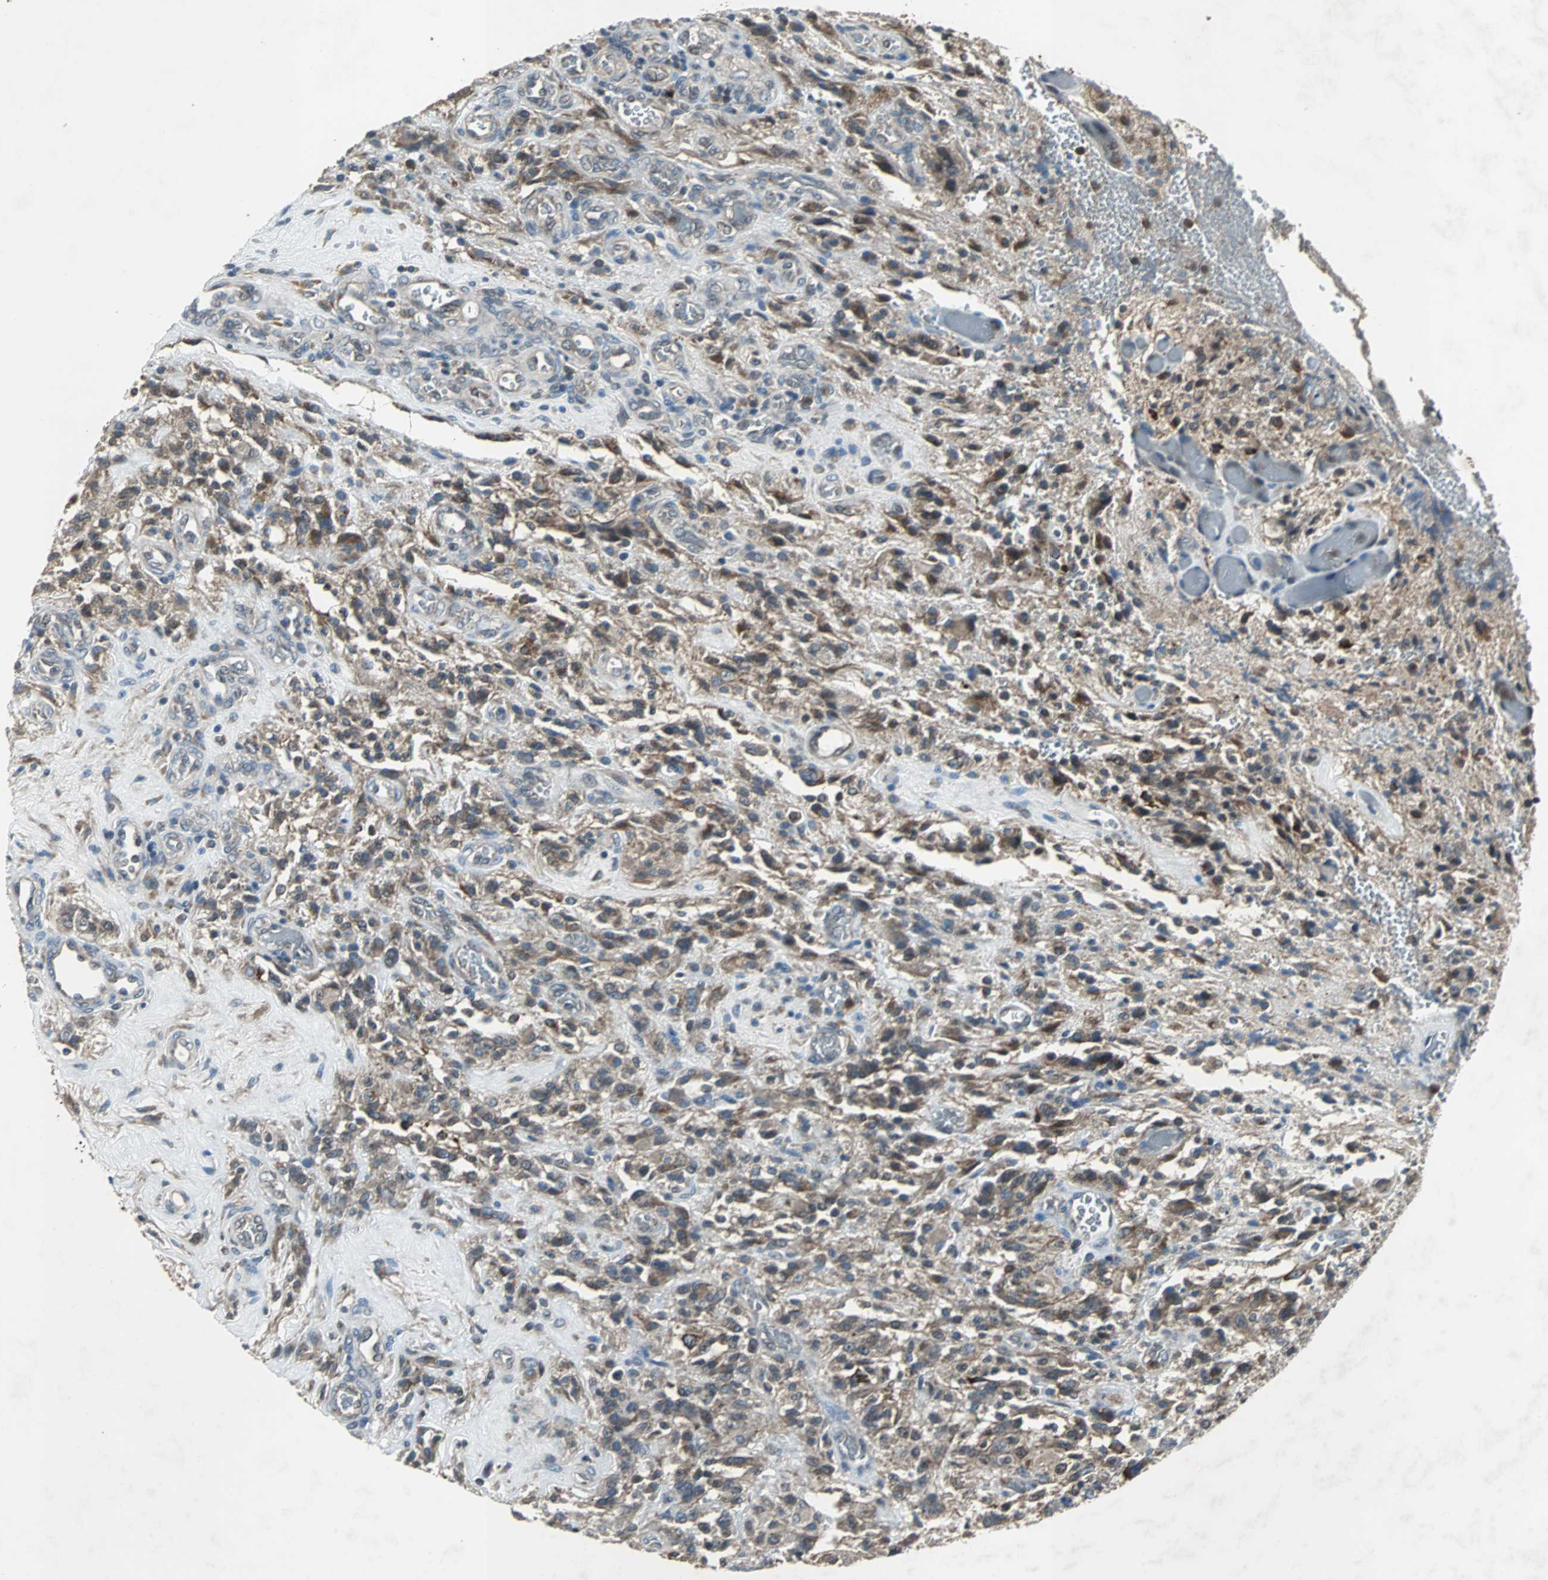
{"staining": {"intensity": "weak", "quantity": "25%-75%", "location": "cytoplasmic/membranous"}, "tissue": "glioma", "cell_type": "Tumor cells", "image_type": "cancer", "snomed": [{"axis": "morphology", "description": "Normal tissue, NOS"}, {"axis": "morphology", "description": "Glioma, malignant, High grade"}, {"axis": "topography", "description": "Cerebral cortex"}], "caption": "Protein staining of malignant glioma (high-grade) tissue reveals weak cytoplasmic/membranous staining in about 25%-75% of tumor cells. The staining was performed using DAB (3,3'-diaminobenzidine) to visualize the protein expression in brown, while the nuclei were stained in blue with hematoxylin (Magnification: 20x).", "gene": "SOS1", "patient": {"sex": "male", "age": 56}}